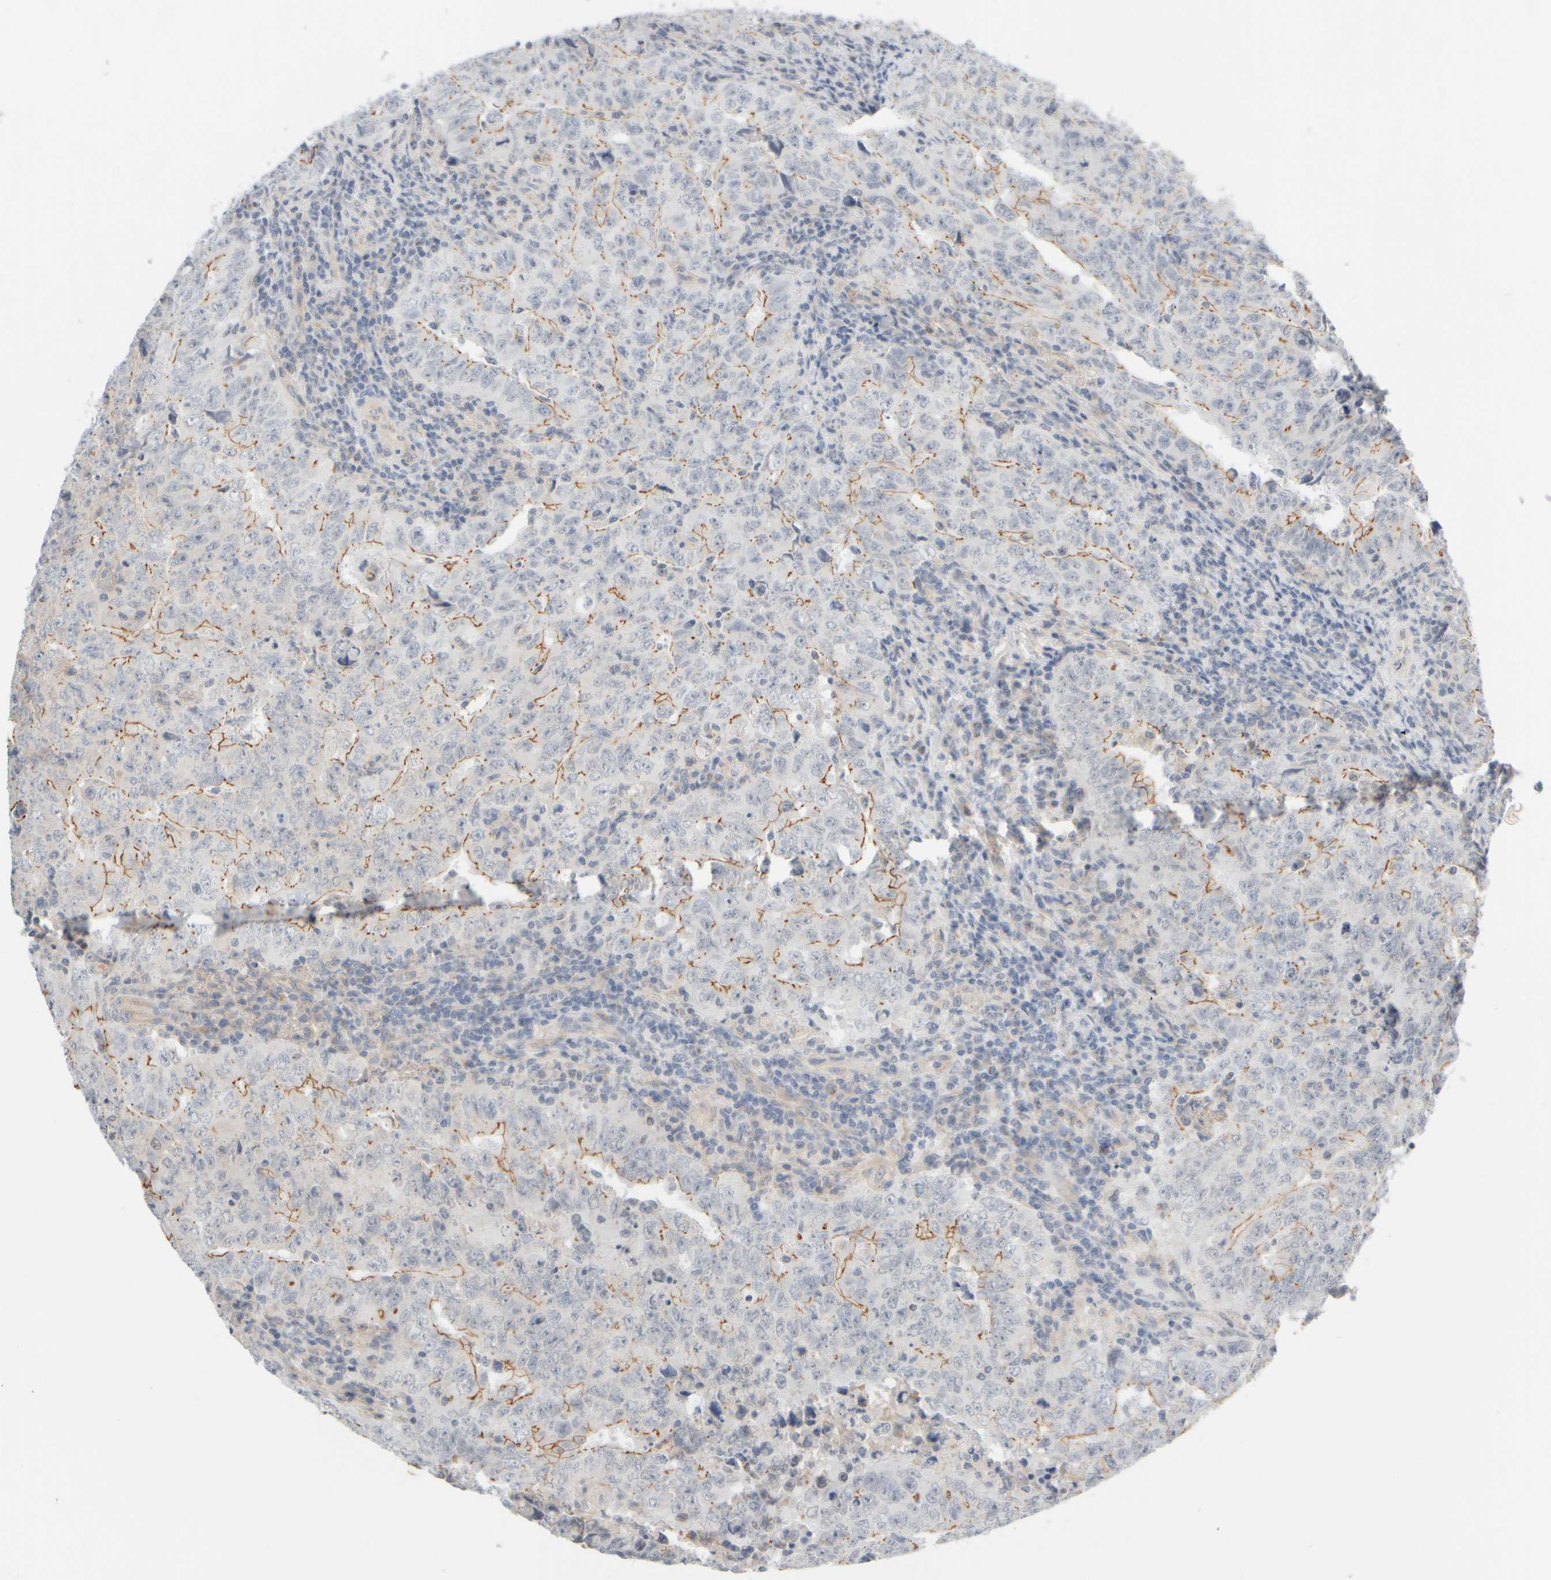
{"staining": {"intensity": "moderate", "quantity": "<25%", "location": "cytoplasmic/membranous"}, "tissue": "testis cancer", "cell_type": "Tumor cells", "image_type": "cancer", "snomed": [{"axis": "morphology", "description": "Carcinoma, Embryonal, NOS"}, {"axis": "topography", "description": "Testis"}], "caption": "DAB (3,3'-diaminobenzidine) immunohistochemical staining of embryonal carcinoma (testis) displays moderate cytoplasmic/membranous protein staining in about <25% of tumor cells.", "gene": "GOPC", "patient": {"sex": "male", "age": 26}}